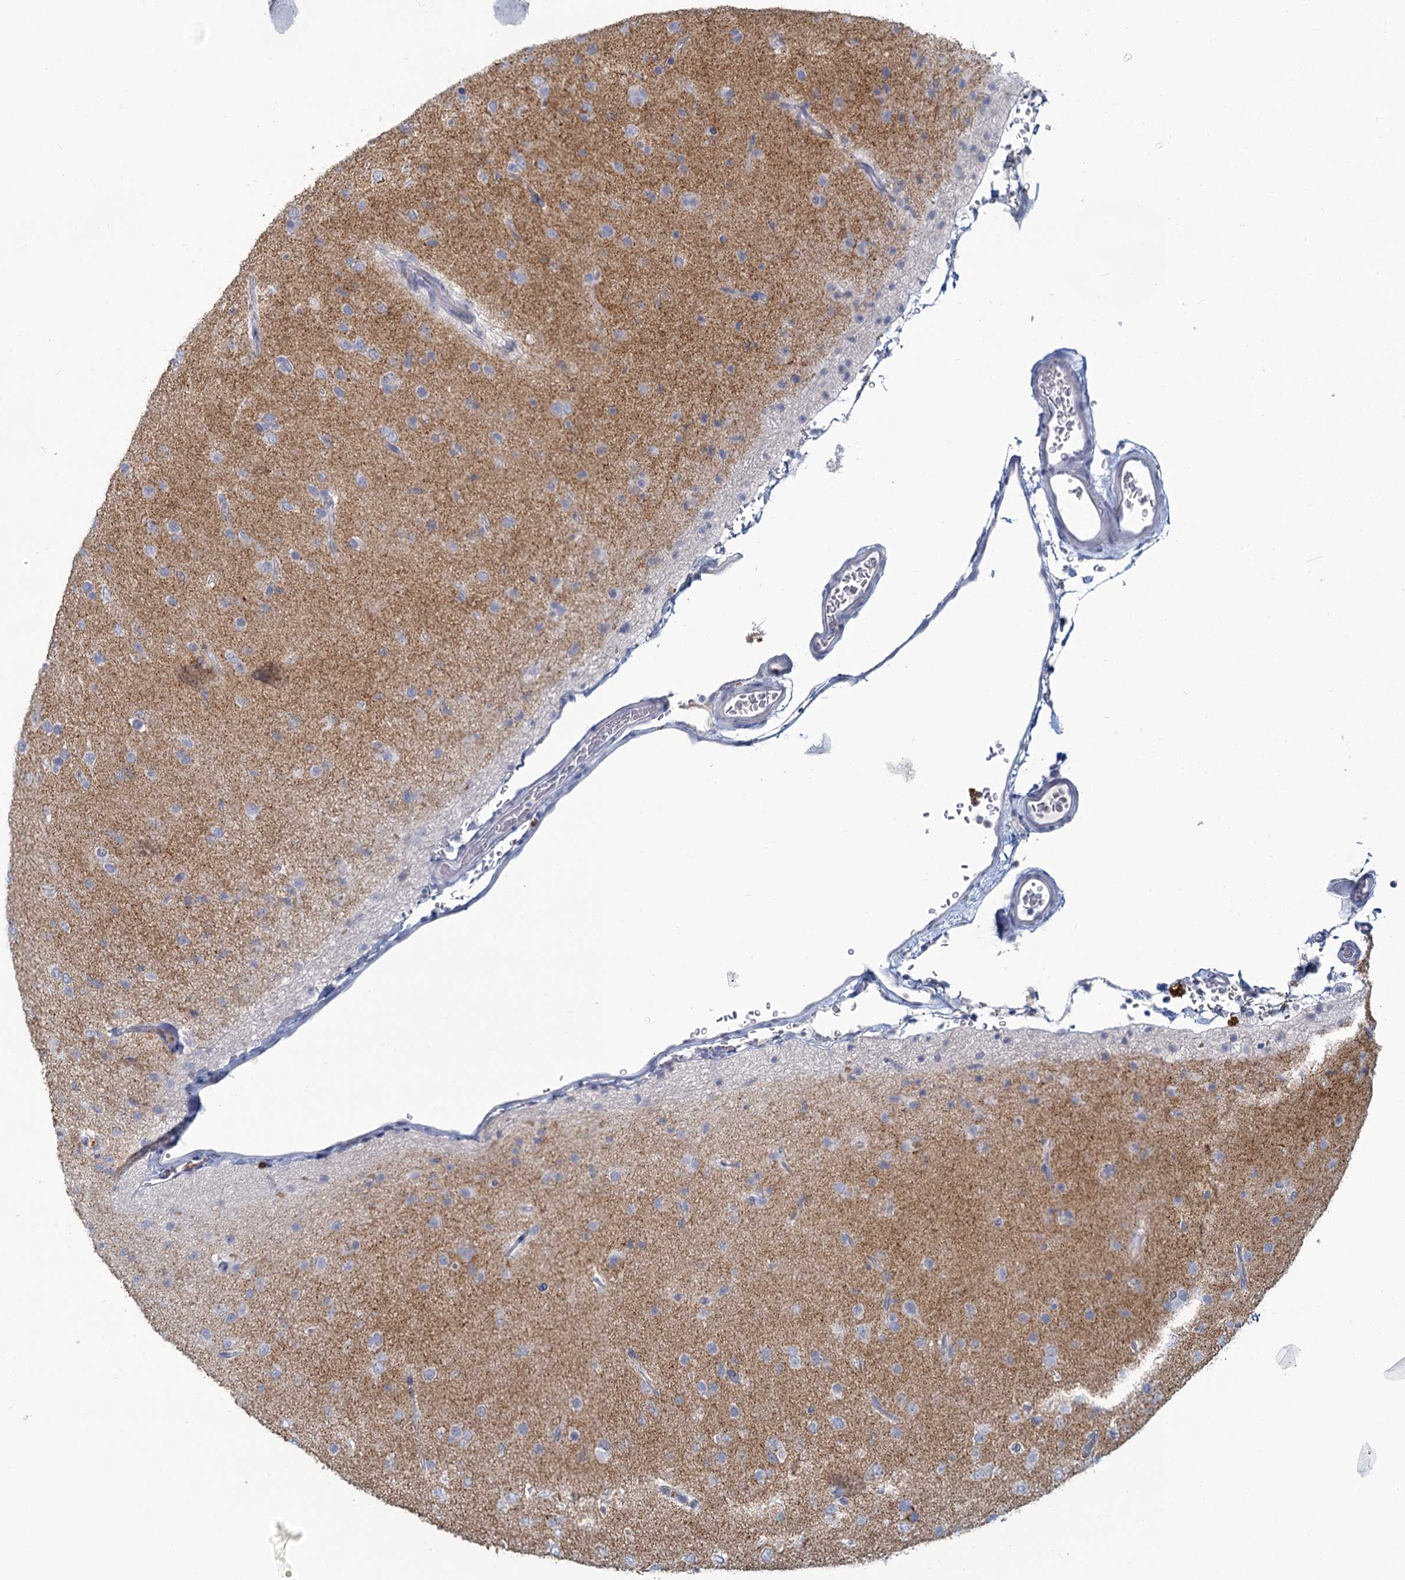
{"staining": {"intensity": "negative", "quantity": "none", "location": "none"}, "tissue": "glioma", "cell_type": "Tumor cells", "image_type": "cancer", "snomed": [{"axis": "morphology", "description": "Glioma, malignant, Low grade"}, {"axis": "topography", "description": "Brain"}], "caption": "An immunohistochemistry (IHC) photomicrograph of malignant glioma (low-grade) is shown. There is no staining in tumor cells of malignant glioma (low-grade).", "gene": "CHGA", "patient": {"sex": "male", "age": 65}}